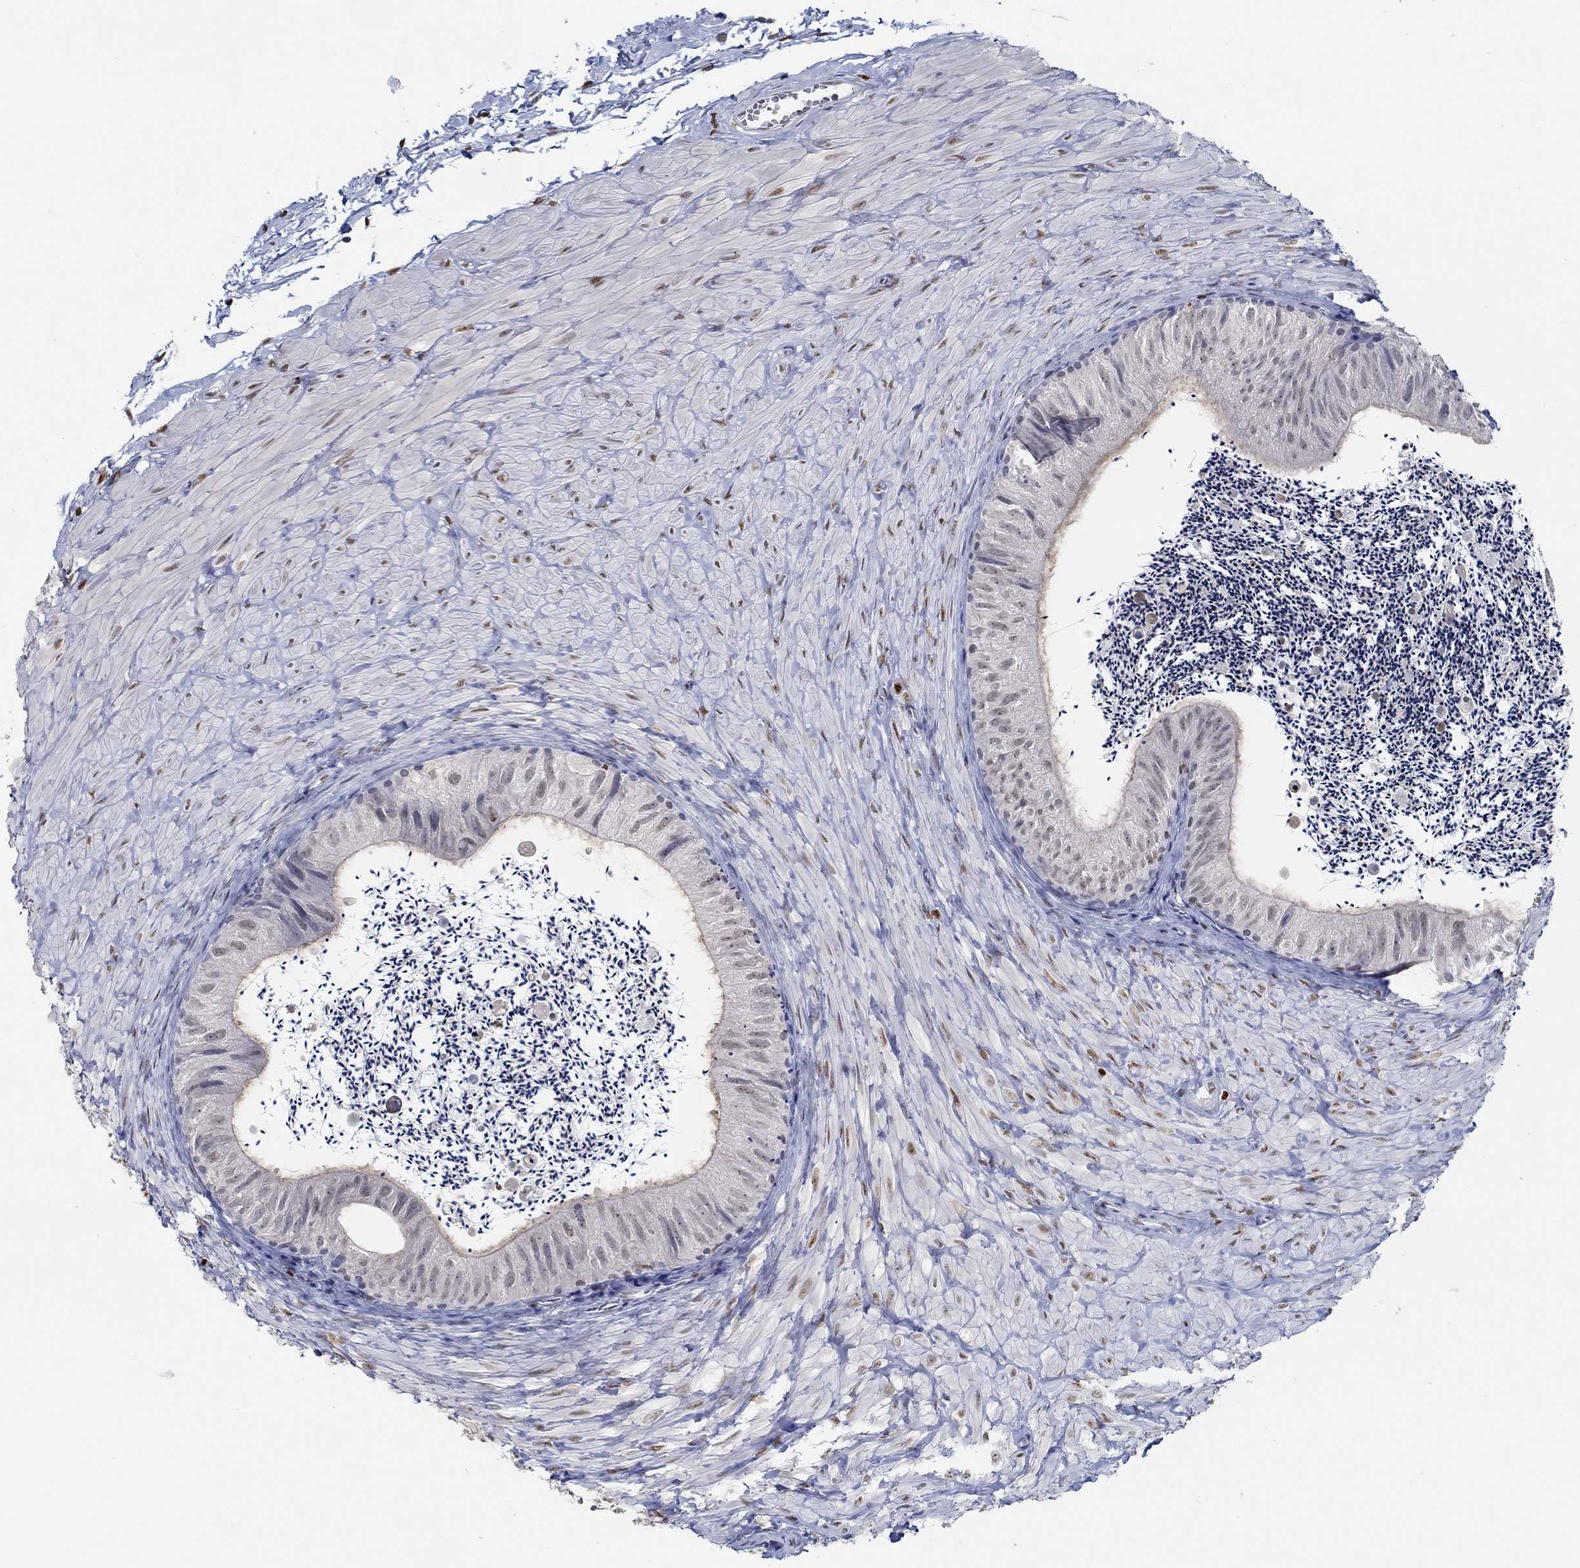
{"staining": {"intensity": "negative", "quantity": "none", "location": "none"}, "tissue": "epididymis", "cell_type": "Glandular cells", "image_type": "normal", "snomed": [{"axis": "morphology", "description": "Normal tissue, NOS"}, {"axis": "topography", "description": "Epididymis"}], "caption": "The image displays no significant staining in glandular cells of epididymis.", "gene": "GATA2", "patient": {"sex": "male", "age": 32}}